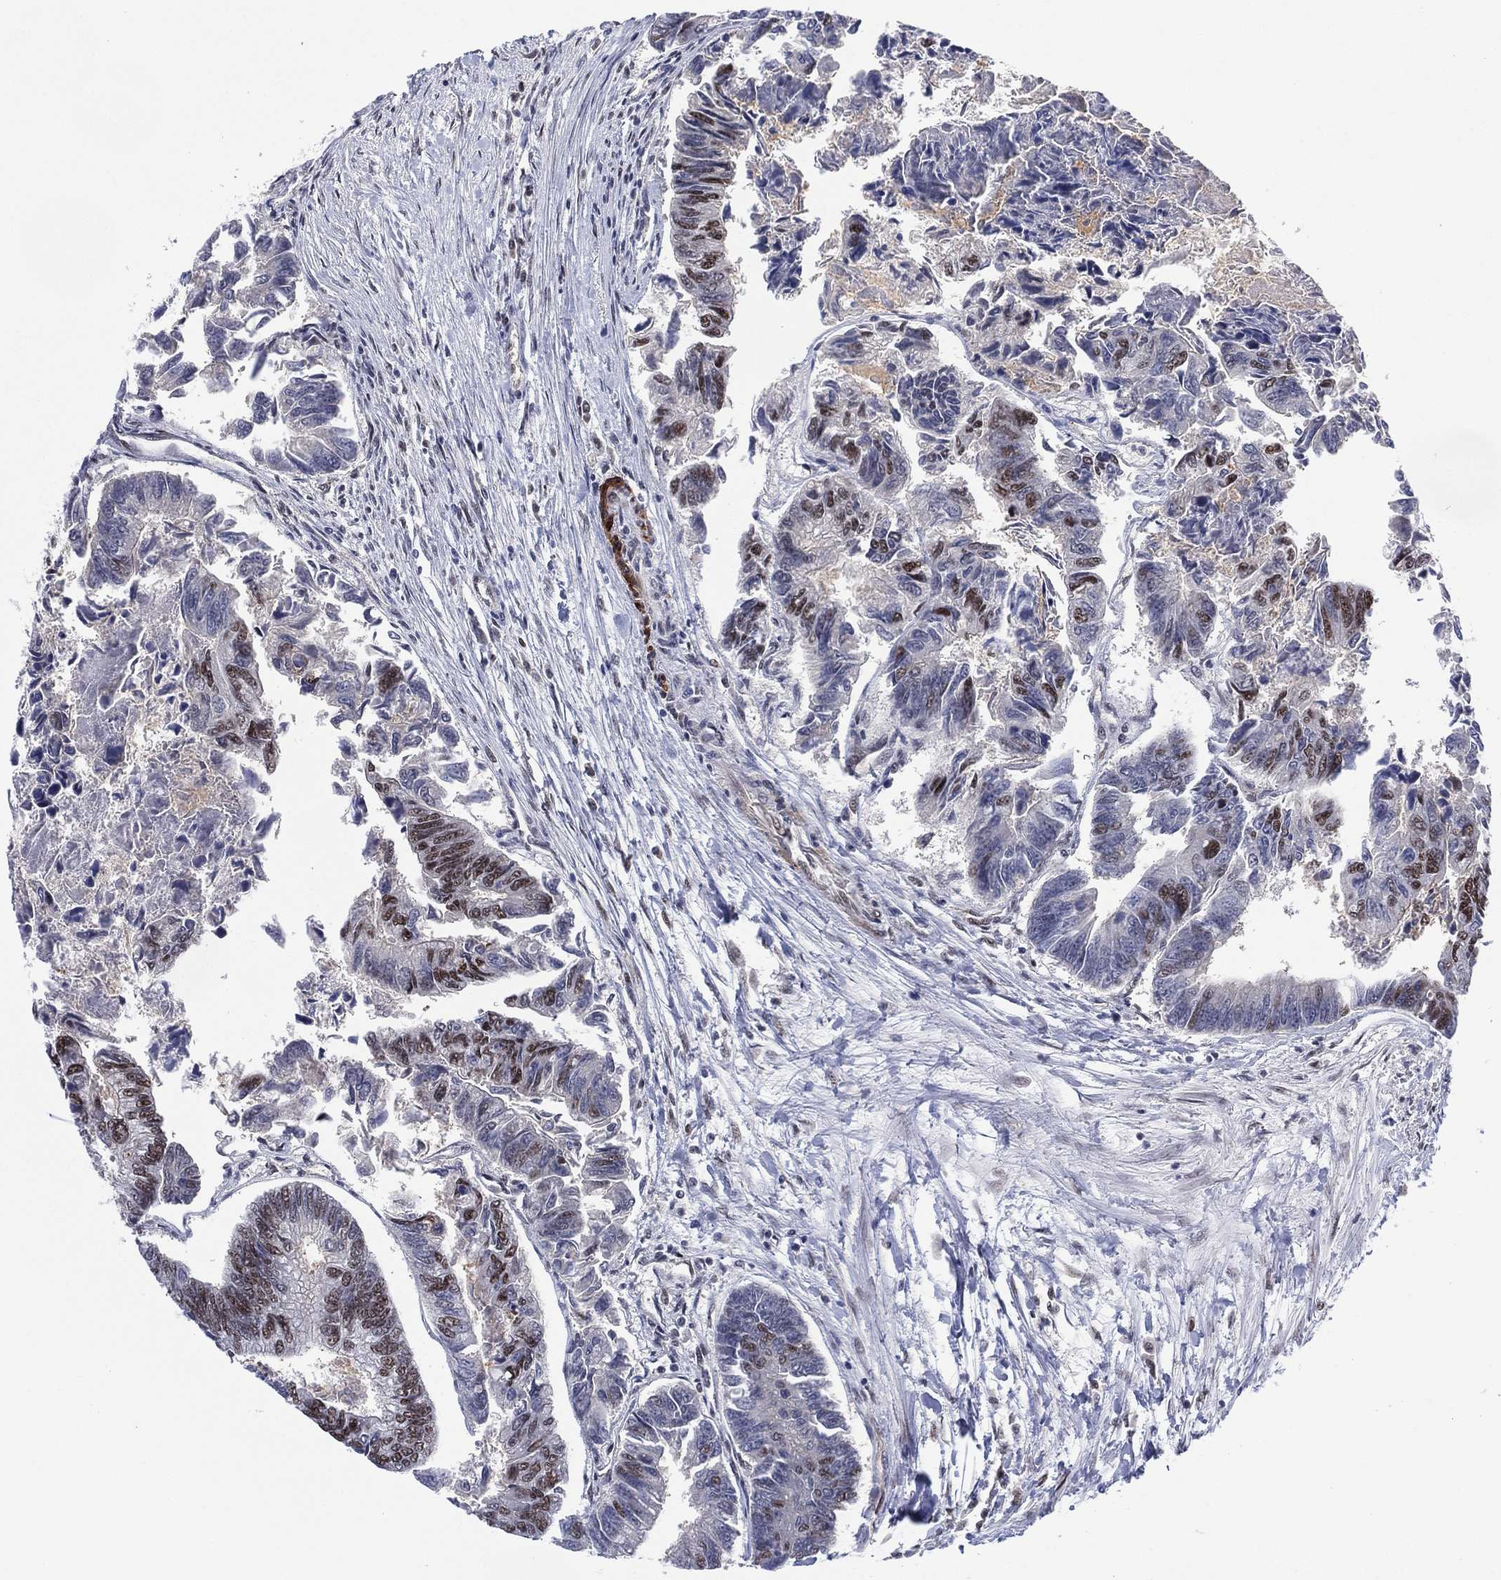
{"staining": {"intensity": "strong", "quantity": "<25%", "location": "nuclear"}, "tissue": "colorectal cancer", "cell_type": "Tumor cells", "image_type": "cancer", "snomed": [{"axis": "morphology", "description": "Adenocarcinoma, NOS"}, {"axis": "topography", "description": "Colon"}], "caption": "Immunohistochemical staining of human colorectal cancer (adenocarcinoma) shows strong nuclear protein positivity in approximately <25% of tumor cells. (DAB = brown stain, brightfield microscopy at high magnification).", "gene": "GSE1", "patient": {"sex": "female", "age": 65}}